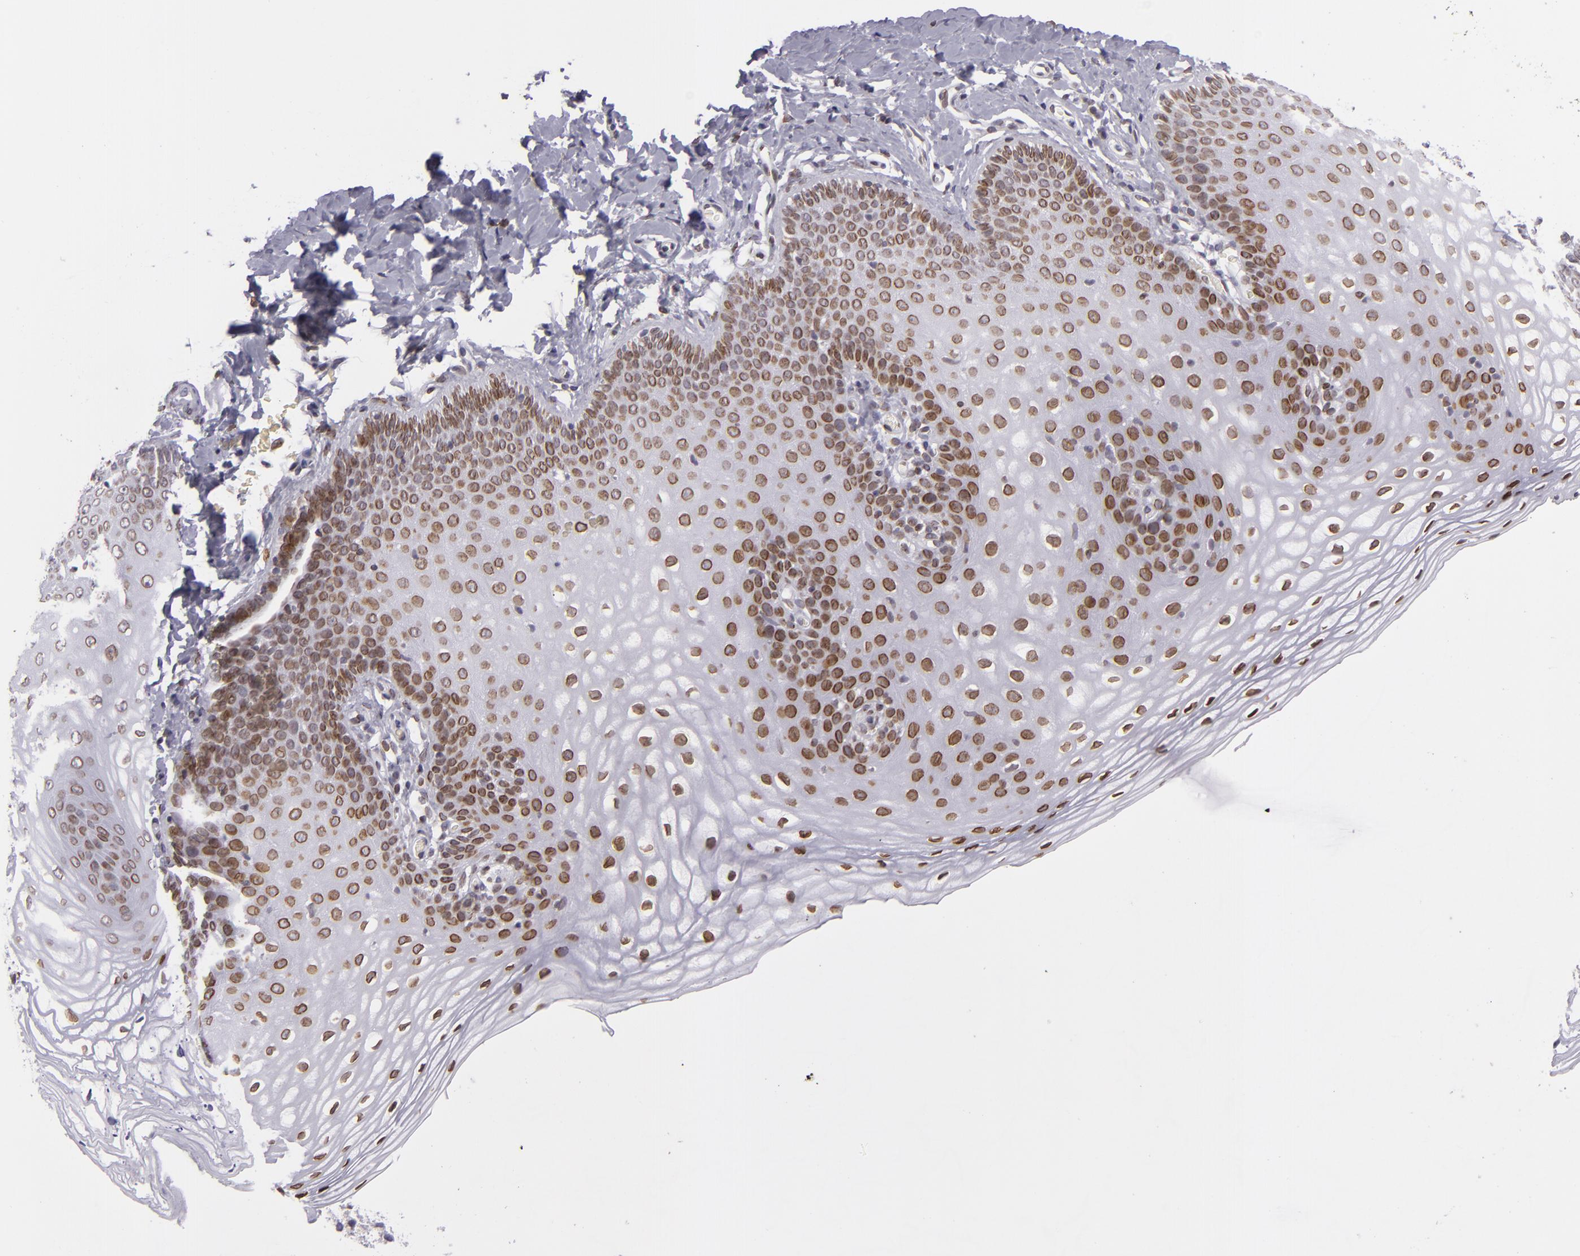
{"staining": {"intensity": "strong", "quantity": ">75%", "location": "nuclear"}, "tissue": "vagina", "cell_type": "Squamous epithelial cells", "image_type": "normal", "snomed": [{"axis": "morphology", "description": "Normal tissue, NOS"}, {"axis": "topography", "description": "Vagina"}], "caption": "Squamous epithelial cells show high levels of strong nuclear staining in approximately >75% of cells in unremarkable vagina. (IHC, brightfield microscopy, high magnification).", "gene": "EMD", "patient": {"sex": "female", "age": 55}}